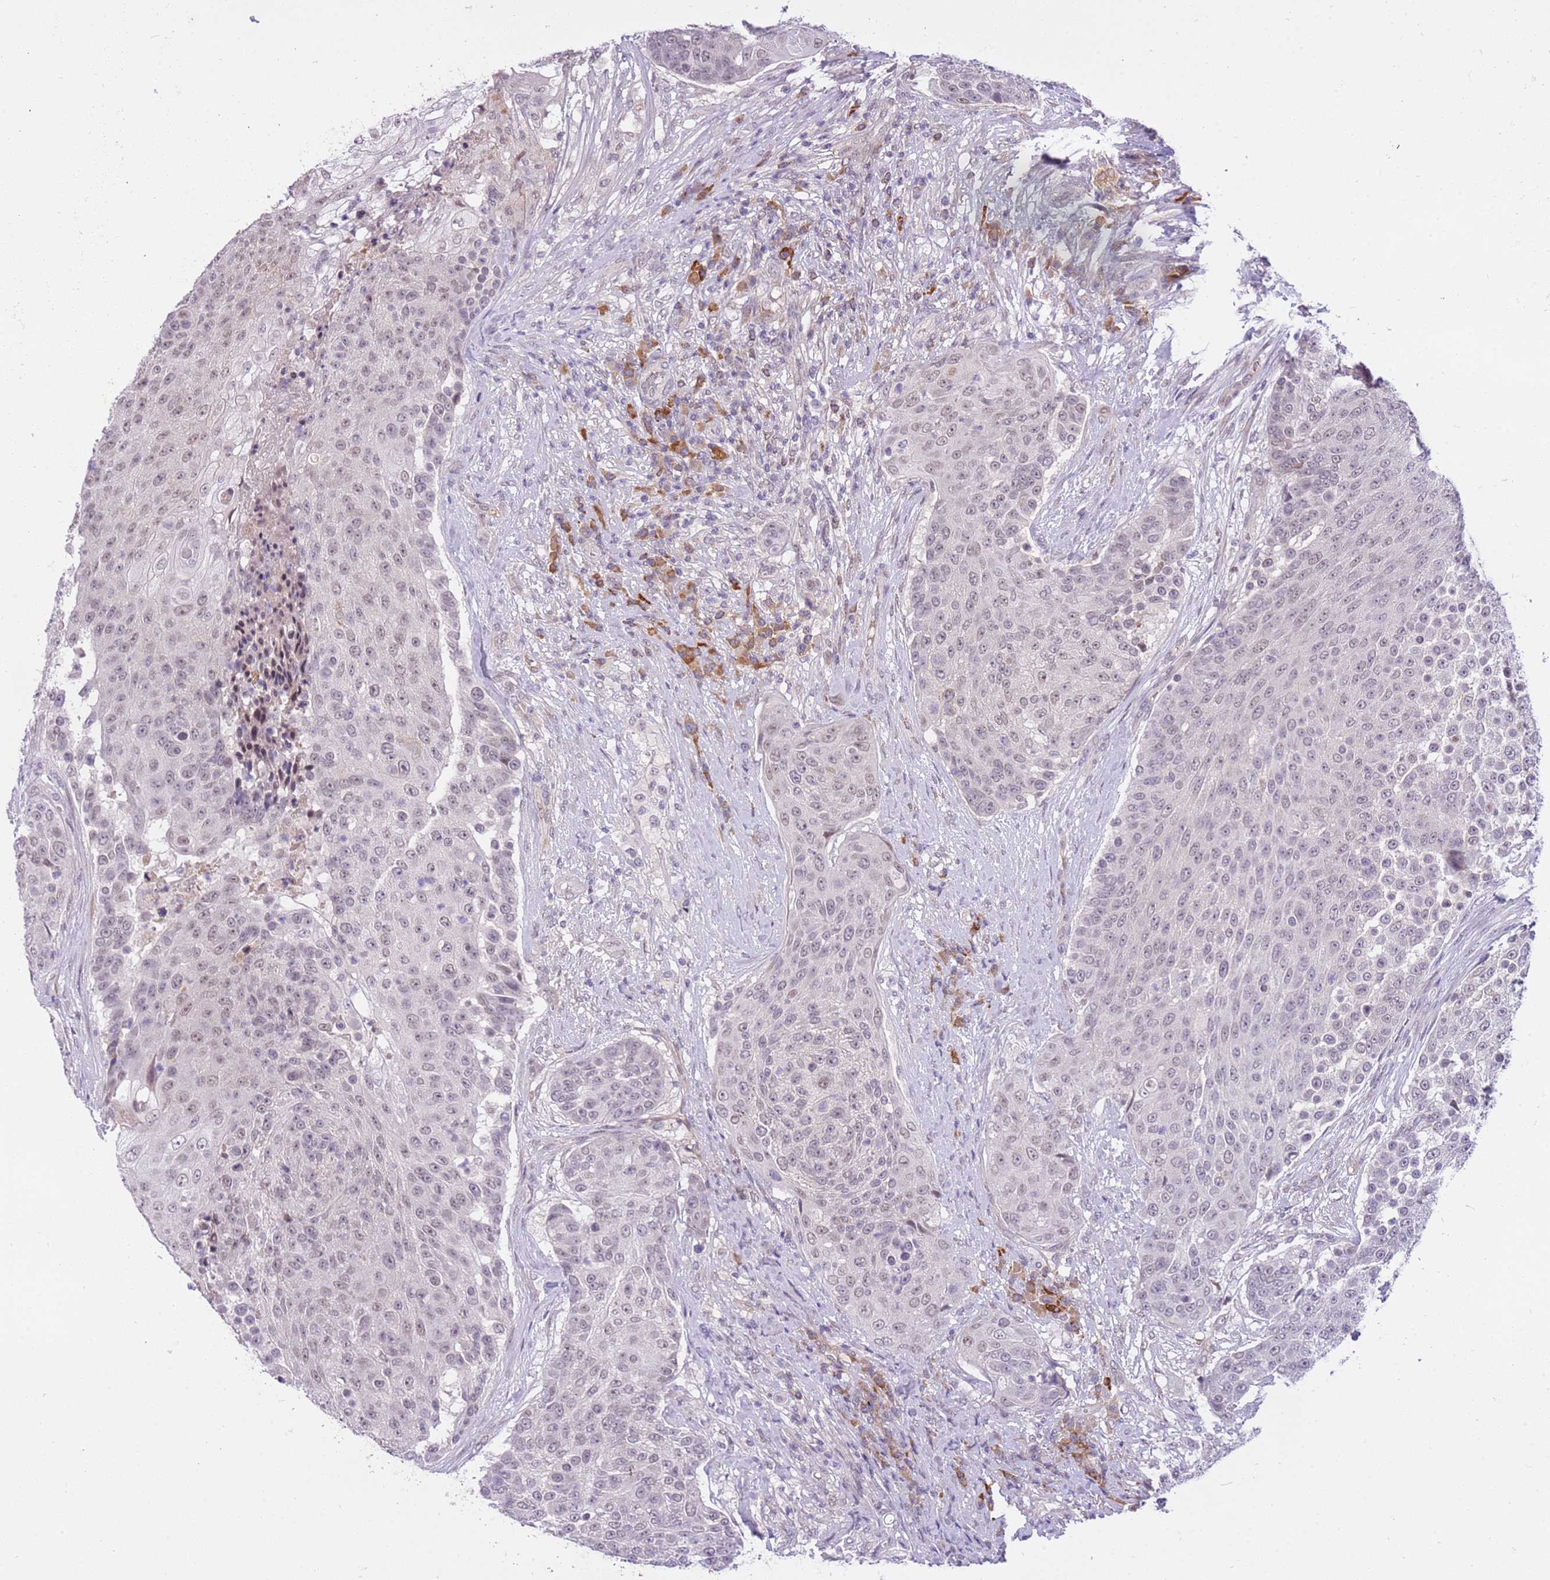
{"staining": {"intensity": "weak", "quantity": "<25%", "location": "nuclear"}, "tissue": "urothelial cancer", "cell_type": "Tumor cells", "image_type": "cancer", "snomed": [{"axis": "morphology", "description": "Urothelial carcinoma, High grade"}, {"axis": "topography", "description": "Urinary bladder"}], "caption": "Immunohistochemistry histopathology image of neoplastic tissue: high-grade urothelial carcinoma stained with DAB (3,3'-diaminobenzidine) shows no significant protein positivity in tumor cells.", "gene": "MAGEF1", "patient": {"sex": "female", "age": 63}}